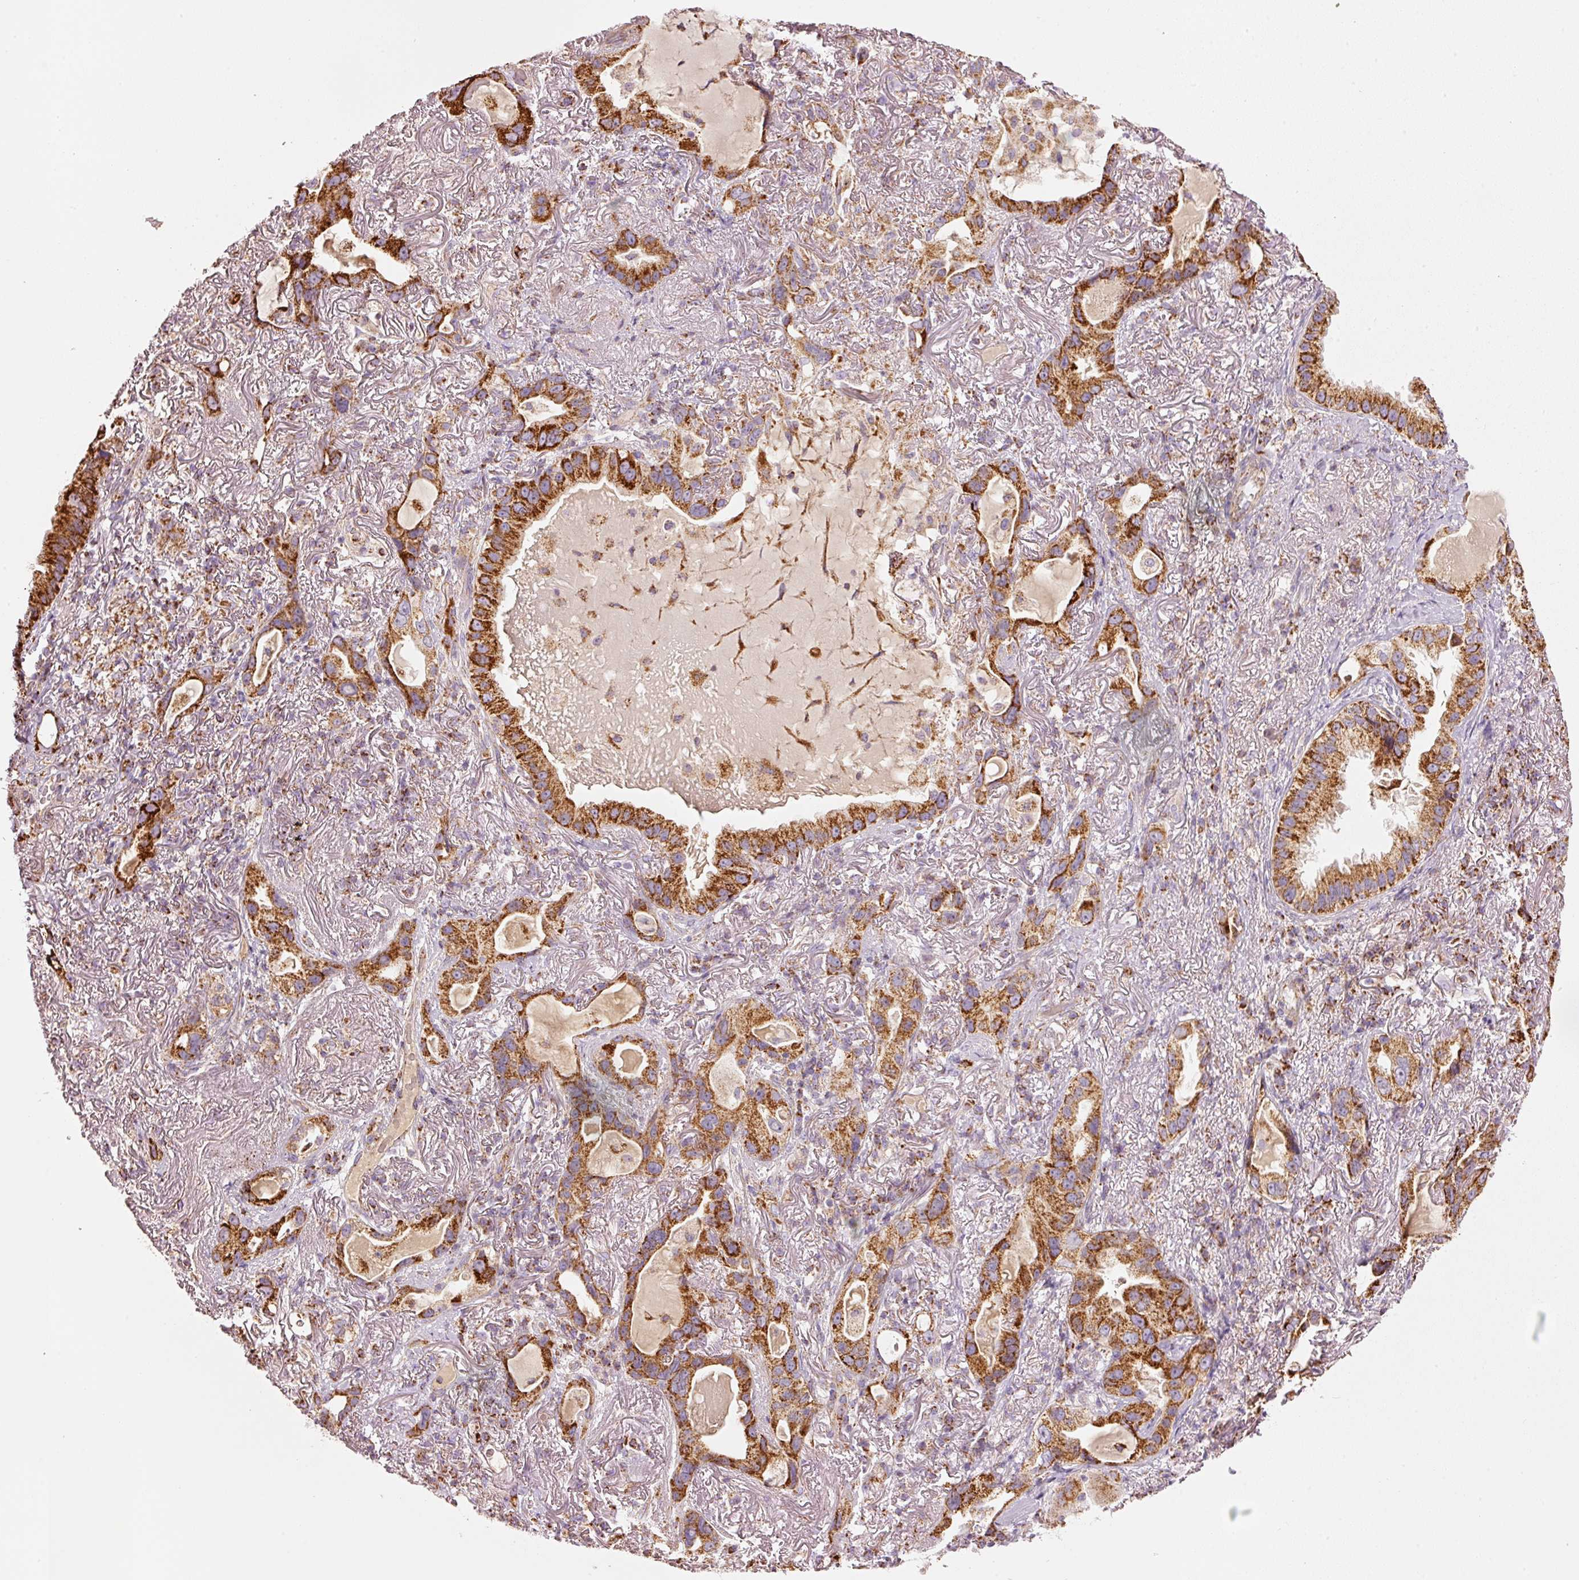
{"staining": {"intensity": "strong", "quantity": ">75%", "location": "cytoplasmic/membranous"}, "tissue": "lung cancer", "cell_type": "Tumor cells", "image_type": "cancer", "snomed": [{"axis": "morphology", "description": "Adenocarcinoma, NOS"}, {"axis": "topography", "description": "Lung"}], "caption": "Lung adenocarcinoma tissue exhibits strong cytoplasmic/membranous positivity in about >75% of tumor cells, visualized by immunohistochemistry. (brown staining indicates protein expression, while blue staining denotes nuclei).", "gene": "C17orf98", "patient": {"sex": "female", "age": 69}}